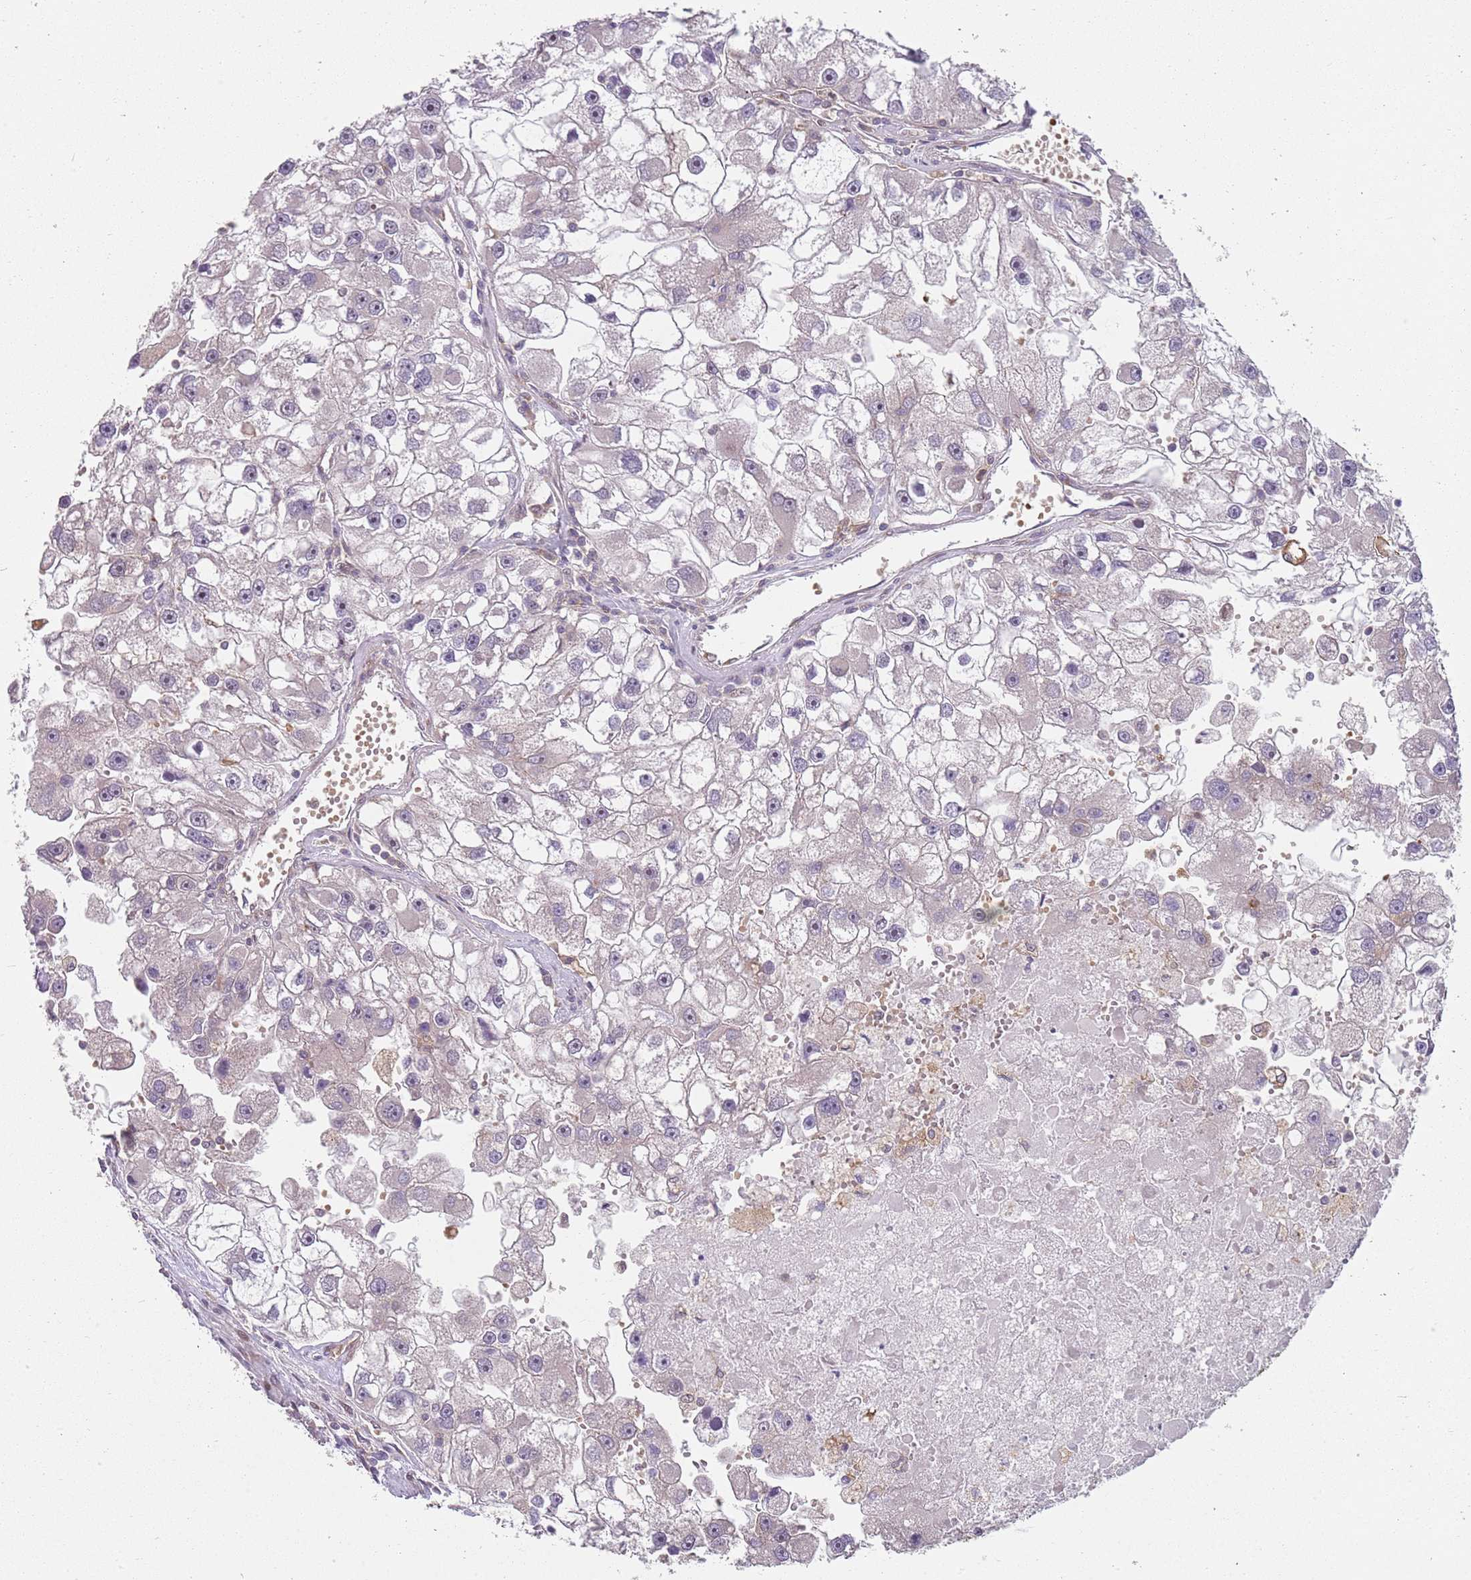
{"staining": {"intensity": "weak", "quantity": "<25%", "location": "cytoplasmic/membranous"}, "tissue": "renal cancer", "cell_type": "Tumor cells", "image_type": "cancer", "snomed": [{"axis": "morphology", "description": "Adenocarcinoma, NOS"}, {"axis": "topography", "description": "Kidney"}], "caption": "Renal cancer was stained to show a protein in brown. There is no significant positivity in tumor cells.", "gene": "GGA1", "patient": {"sex": "male", "age": 63}}